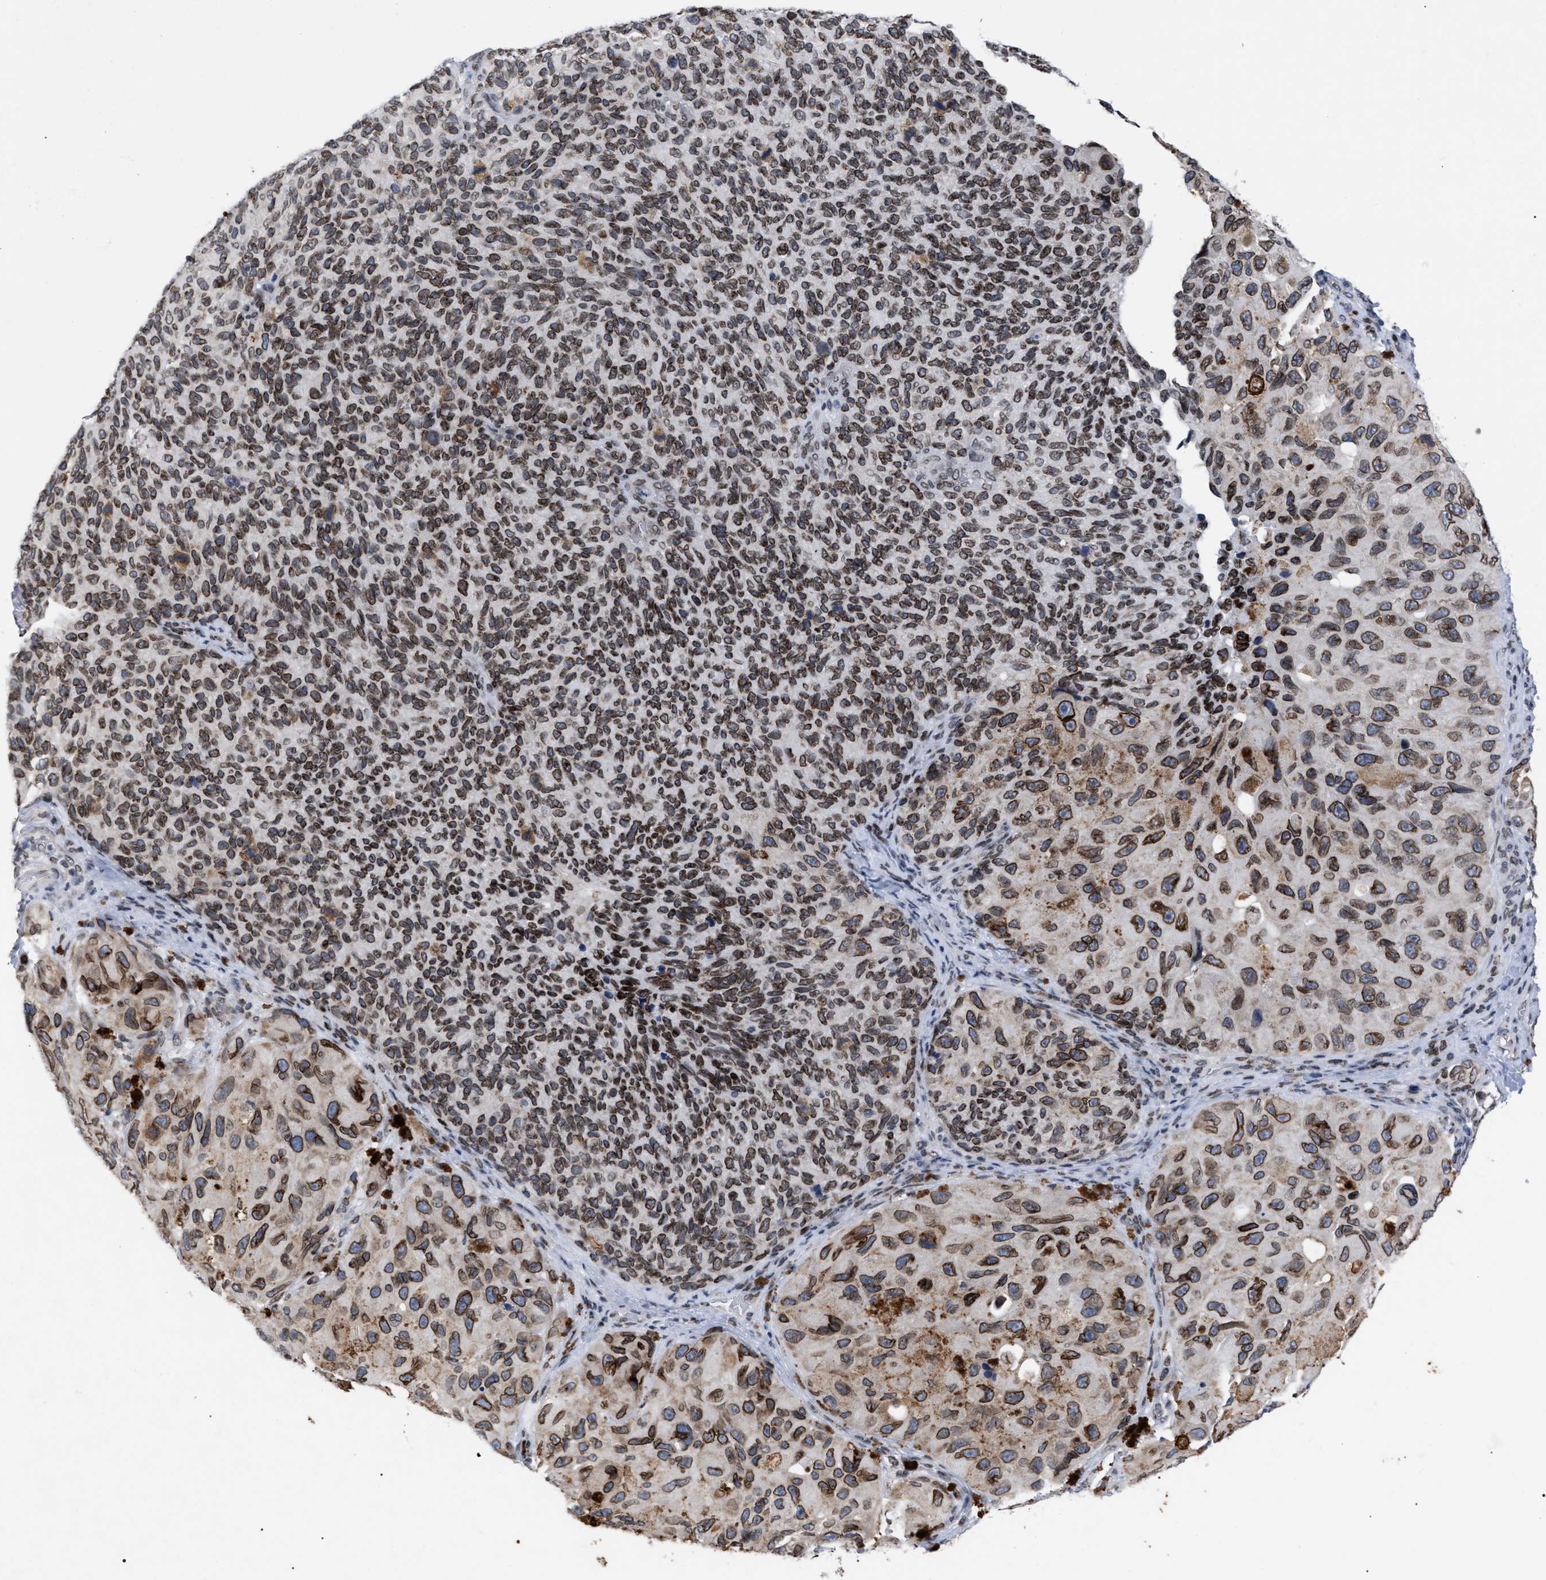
{"staining": {"intensity": "moderate", "quantity": ">75%", "location": "cytoplasmic/membranous,nuclear"}, "tissue": "melanoma", "cell_type": "Tumor cells", "image_type": "cancer", "snomed": [{"axis": "morphology", "description": "Malignant melanoma, NOS"}, {"axis": "topography", "description": "Skin"}], "caption": "A brown stain highlights moderate cytoplasmic/membranous and nuclear staining of a protein in human malignant melanoma tumor cells.", "gene": "TPR", "patient": {"sex": "female", "age": 73}}